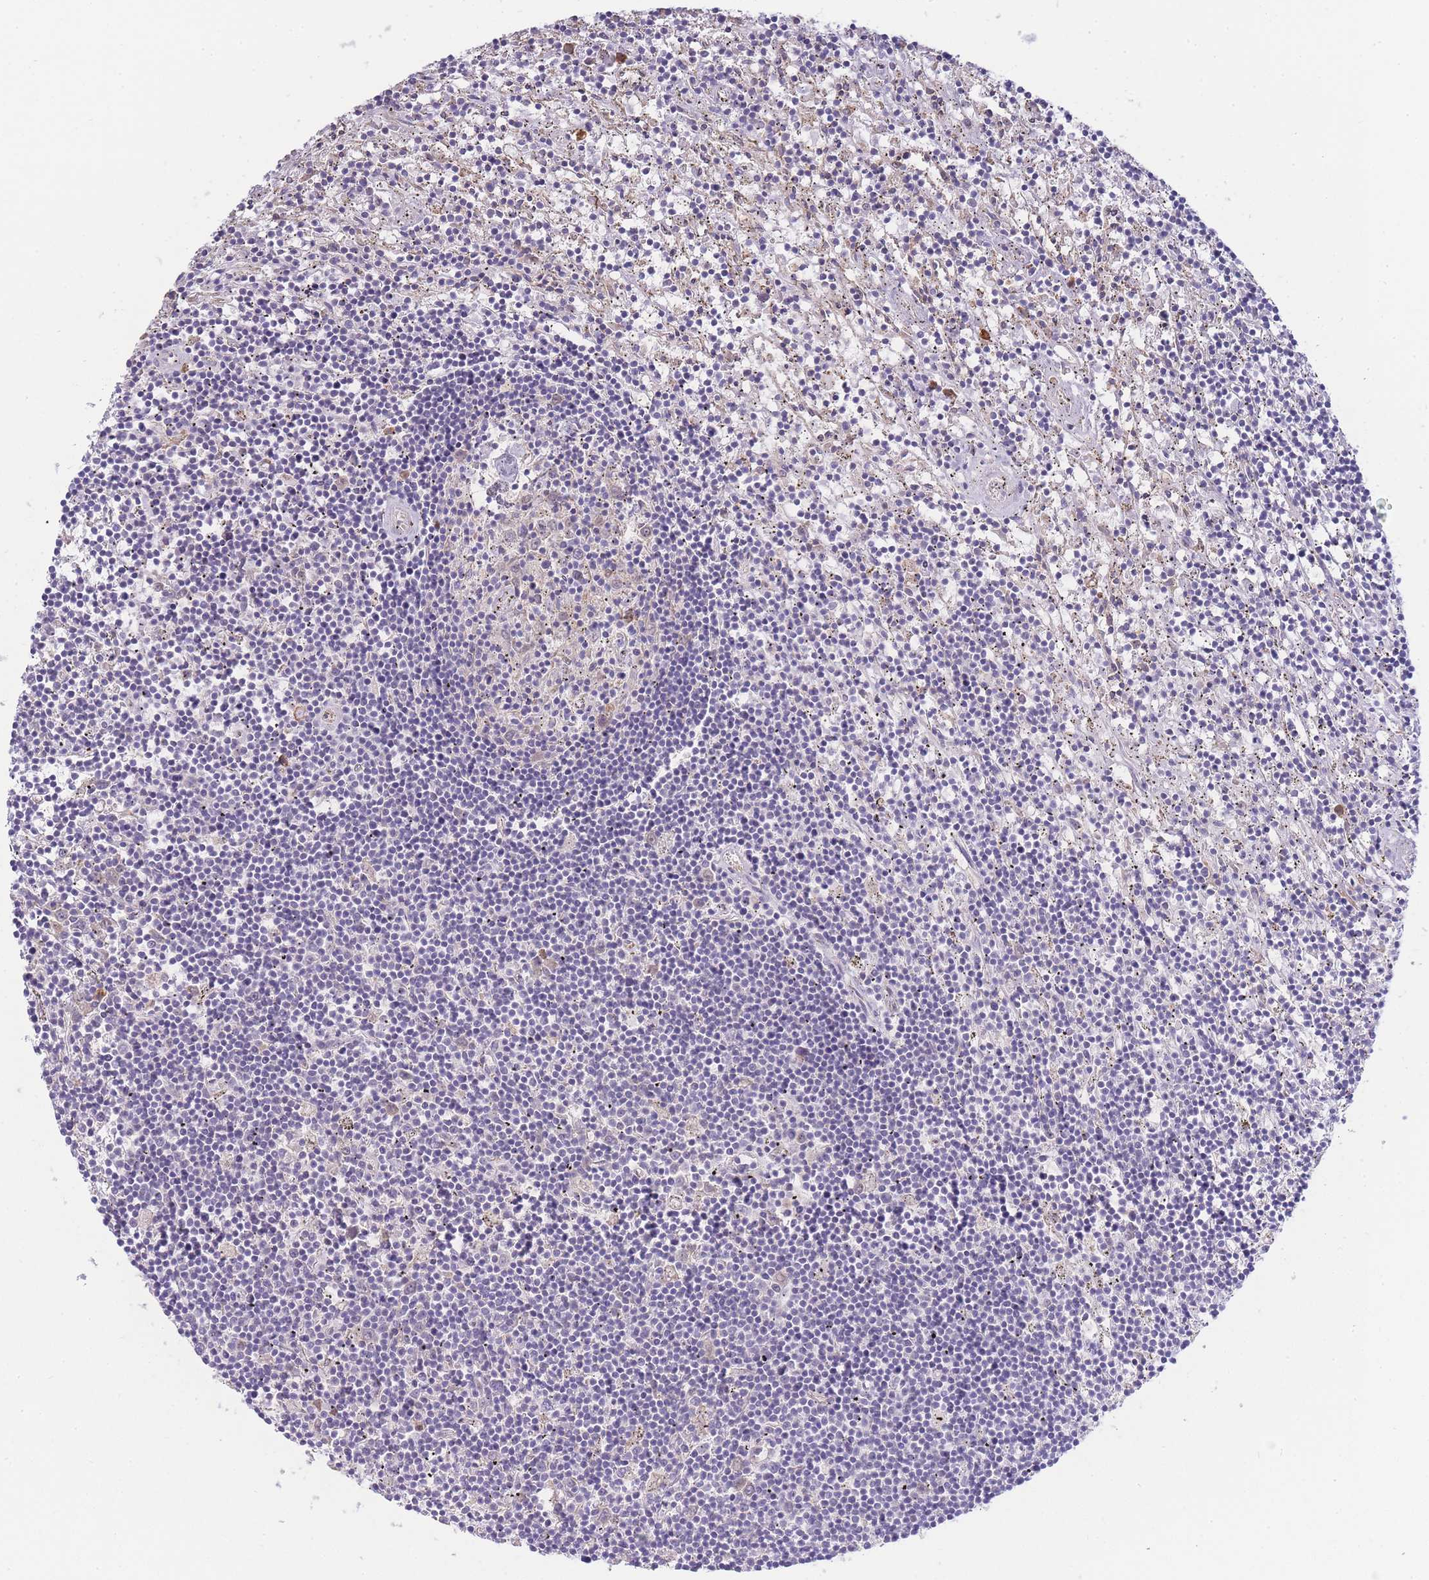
{"staining": {"intensity": "negative", "quantity": "none", "location": "none"}, "tissue": "lymphoma", "cell_type": "Tumor cells", "image_type": "cancer", "snomed": [{"axis": "morphology", "description": "Malignant lymphoma, non-Hodgkin's type, Low grade"}, {"axis": "topography", "description": "Spleen"}], "caption": "Lymphoma stained for a protein using IHC exhibits no positivity tumor cells.", "gene": "BEX1", "patient": {"sex": "male", "age": 76}}